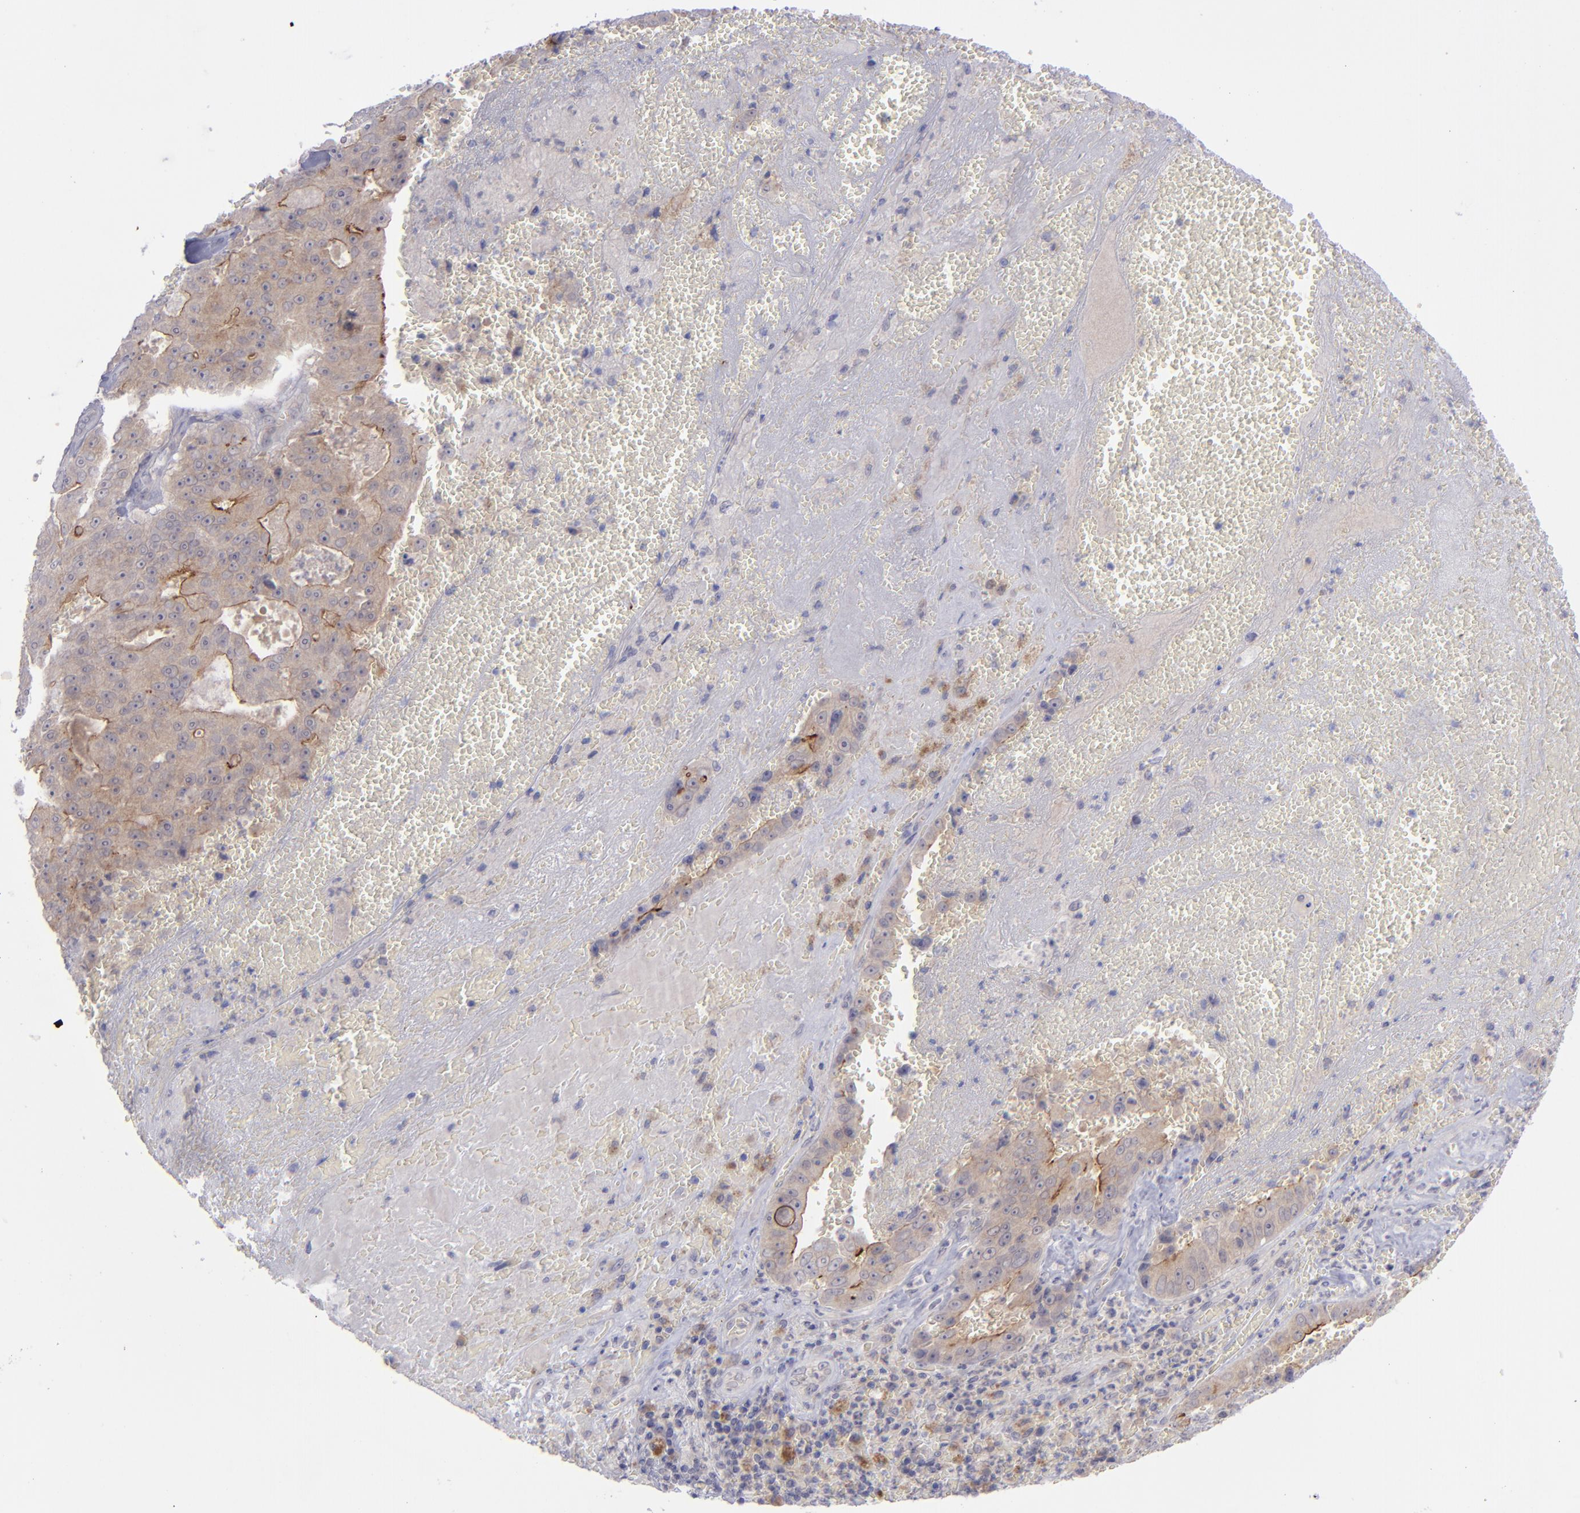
{"staining": {"intensity": "moderate", "quantity": "25%-75%", "location": "cytoplasmic/membranous"}, "tissue": "liver cancer", "cell_type": "Tumor cells", "image_type": "cancer", "snomed": [{"axis": "morphology", "description": "Cholangiocarcinoma"}, {"axis": "topography", "description": "Liver"}], "caption": "This image reveals liver cancer stained with IHC to label a protein in brown. The cytoplasmic/membranous of tumor cells show moderate positivity for the protein. Nuclei are counter-stained blue.", "gene": "EVPL", "patient": {"sex": "female", "age": 79}}